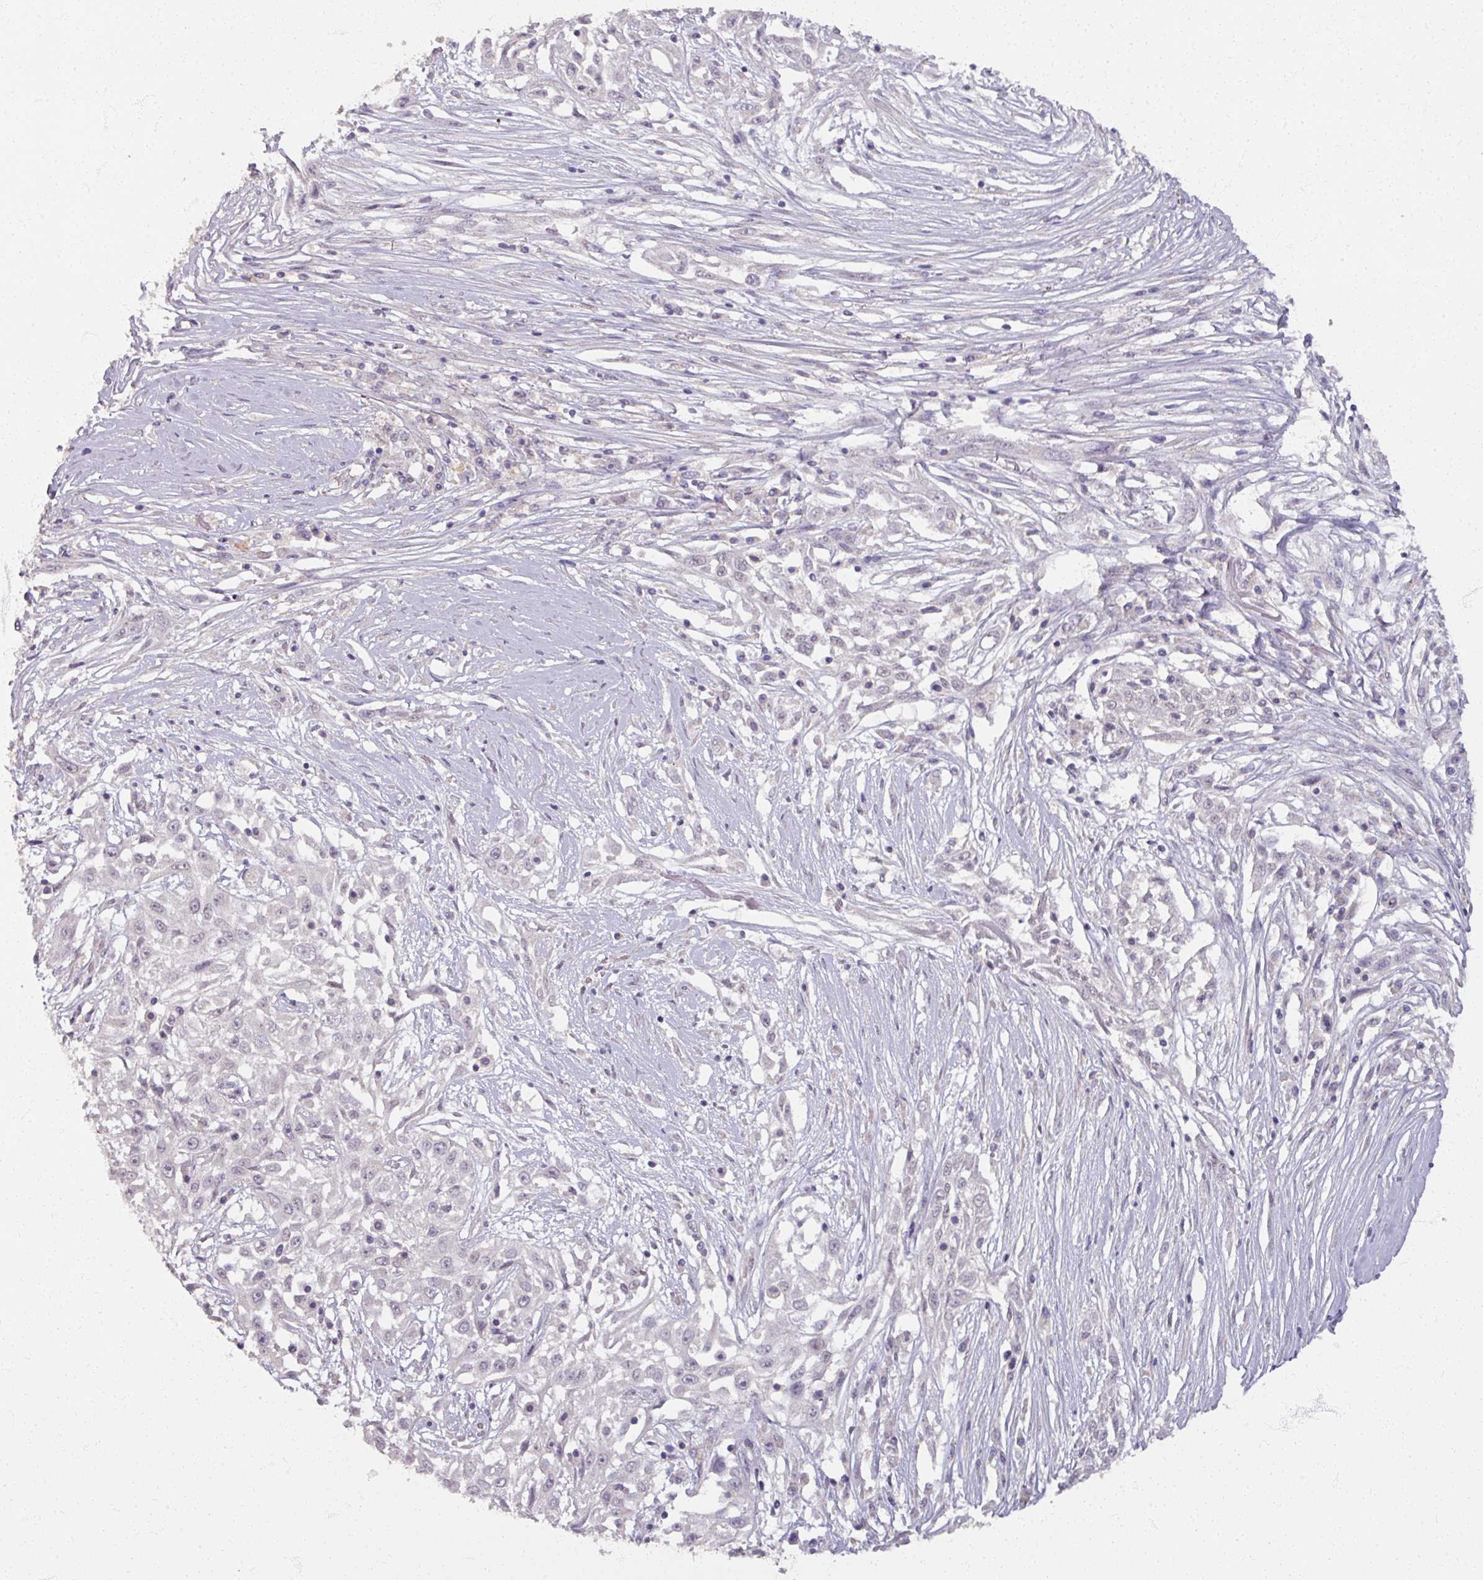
{"staining": {"intensity": "negative", "quantity": "none", "location": "none"}, "tissue": "skin cancer", "cell_type": "Tumor cells", "image_type": "cancer", "snomed": [{"axis": "morphology", "description": "Squamous cell carcinoma, NOS"}, {"axis": "morphology", "description": "Squamous cell carcinoma, metastatic, NOS"}, {"axis": "topography", "description": "Skin"}, {"axis": "topography", "description": "Lymph node"}], "caption": "Tumor cells are negative for brown protein staining in skin cancer (metastatic squamous cell carcinoma). (DAB (3,3'-diaminobenzidine) immunohistochemistry (IHC), high magnification).", "gene": "SOX11", "patient": {"sex": "male", "age": 75}}